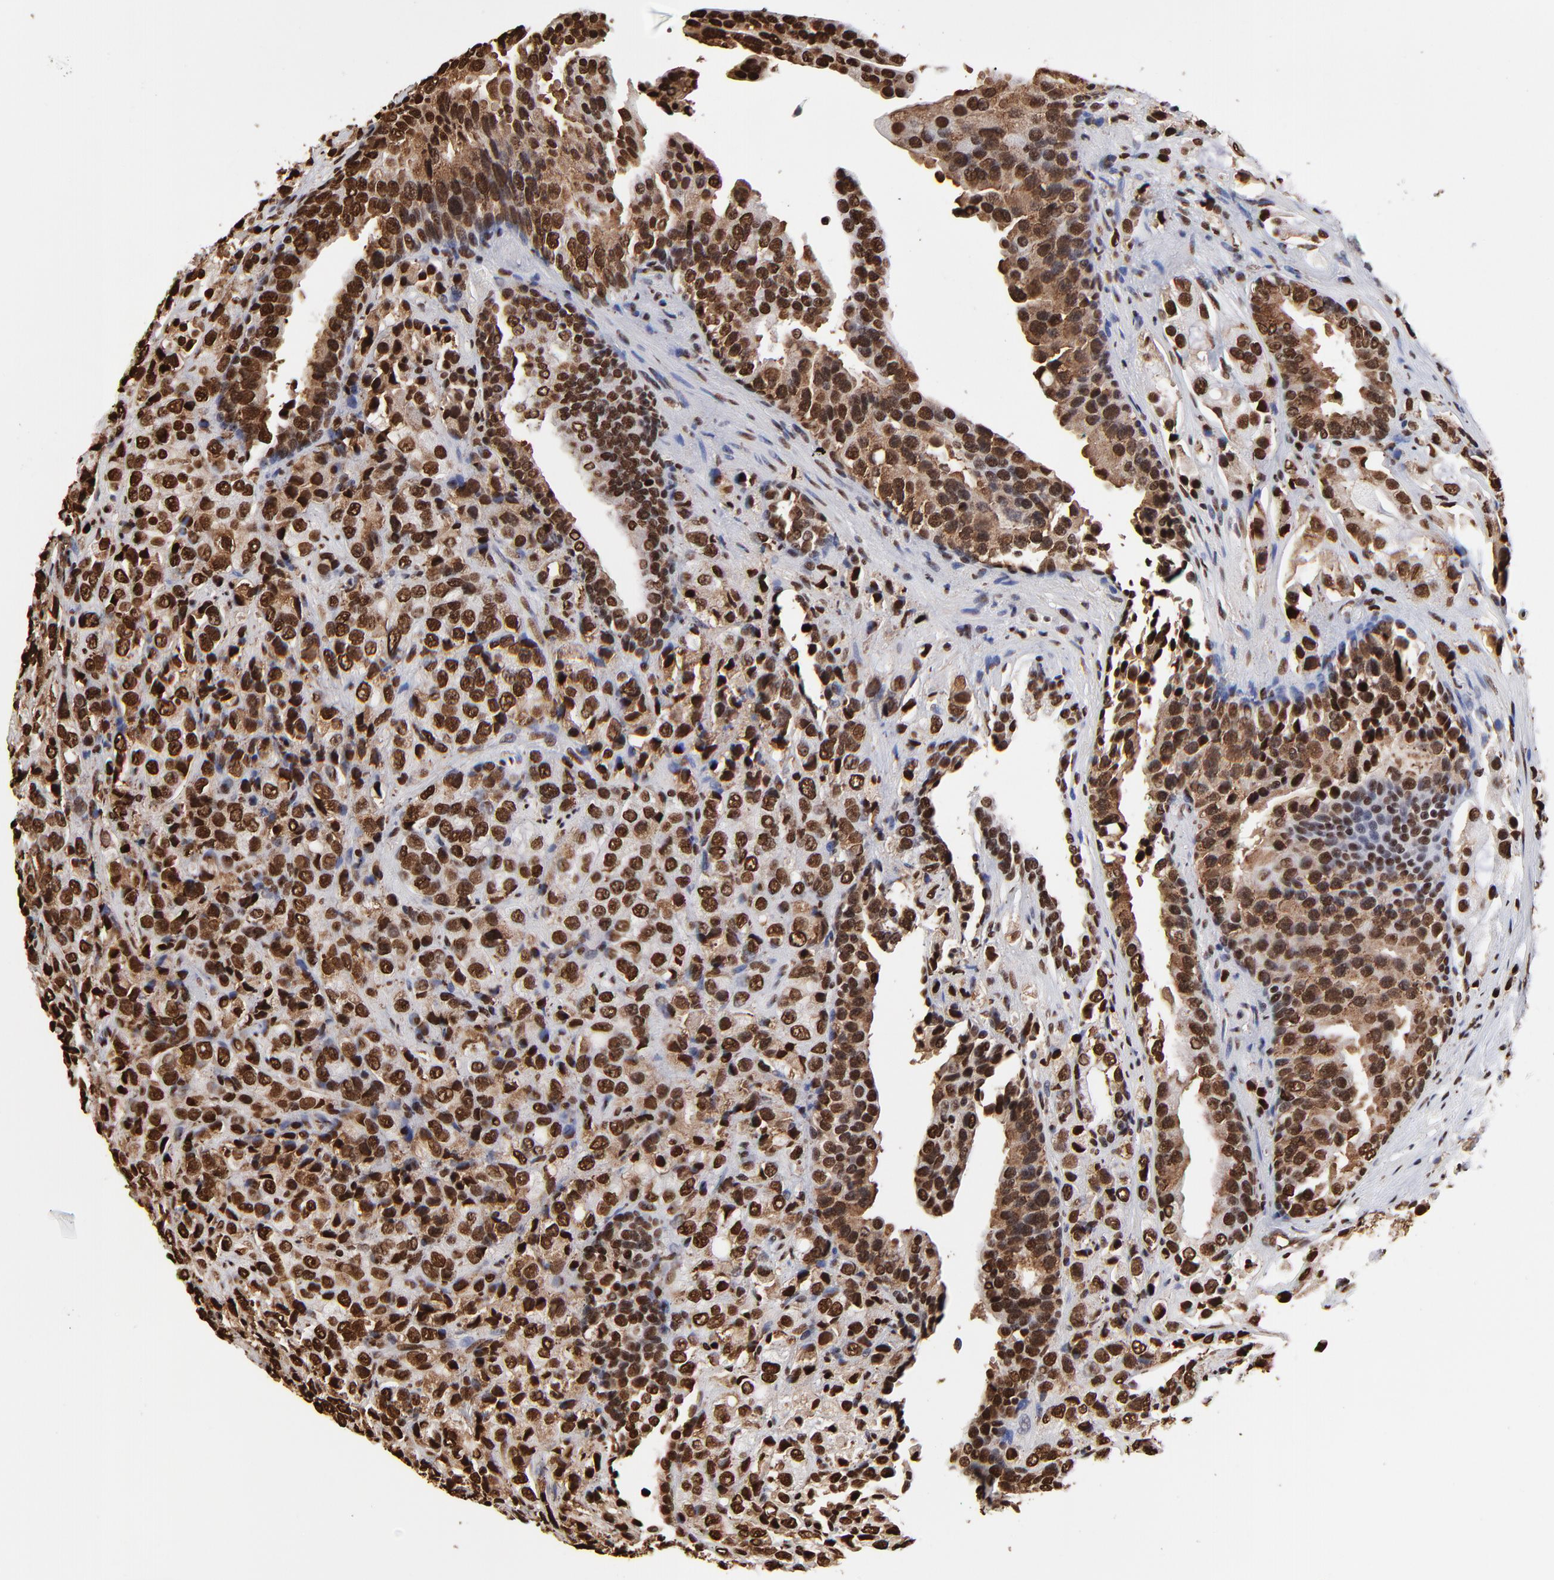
{"staining": {"intensity": "strong", "quantity": ">75%", "location": "cytoplasmic/membranous,nuclear"}, "tissue": "prostate cancer", "cell_type": "Tumor cells", "image_type": "cancer", "snomed": [{"axis": "morphology", "description": "Adenocarcinoma, High grade"}, {"axis": "topography", "description": "Prostate"}], "caption": "High-grade adenocarcinoma (prostate) was stained to show a protein in brown. There is high levels of strong cytoplasmic/membranous and nuclear expression in approximately >75% of tumor cells.", "gene": "ZNF544", "patient": {"sex": "male", "age": 70}}